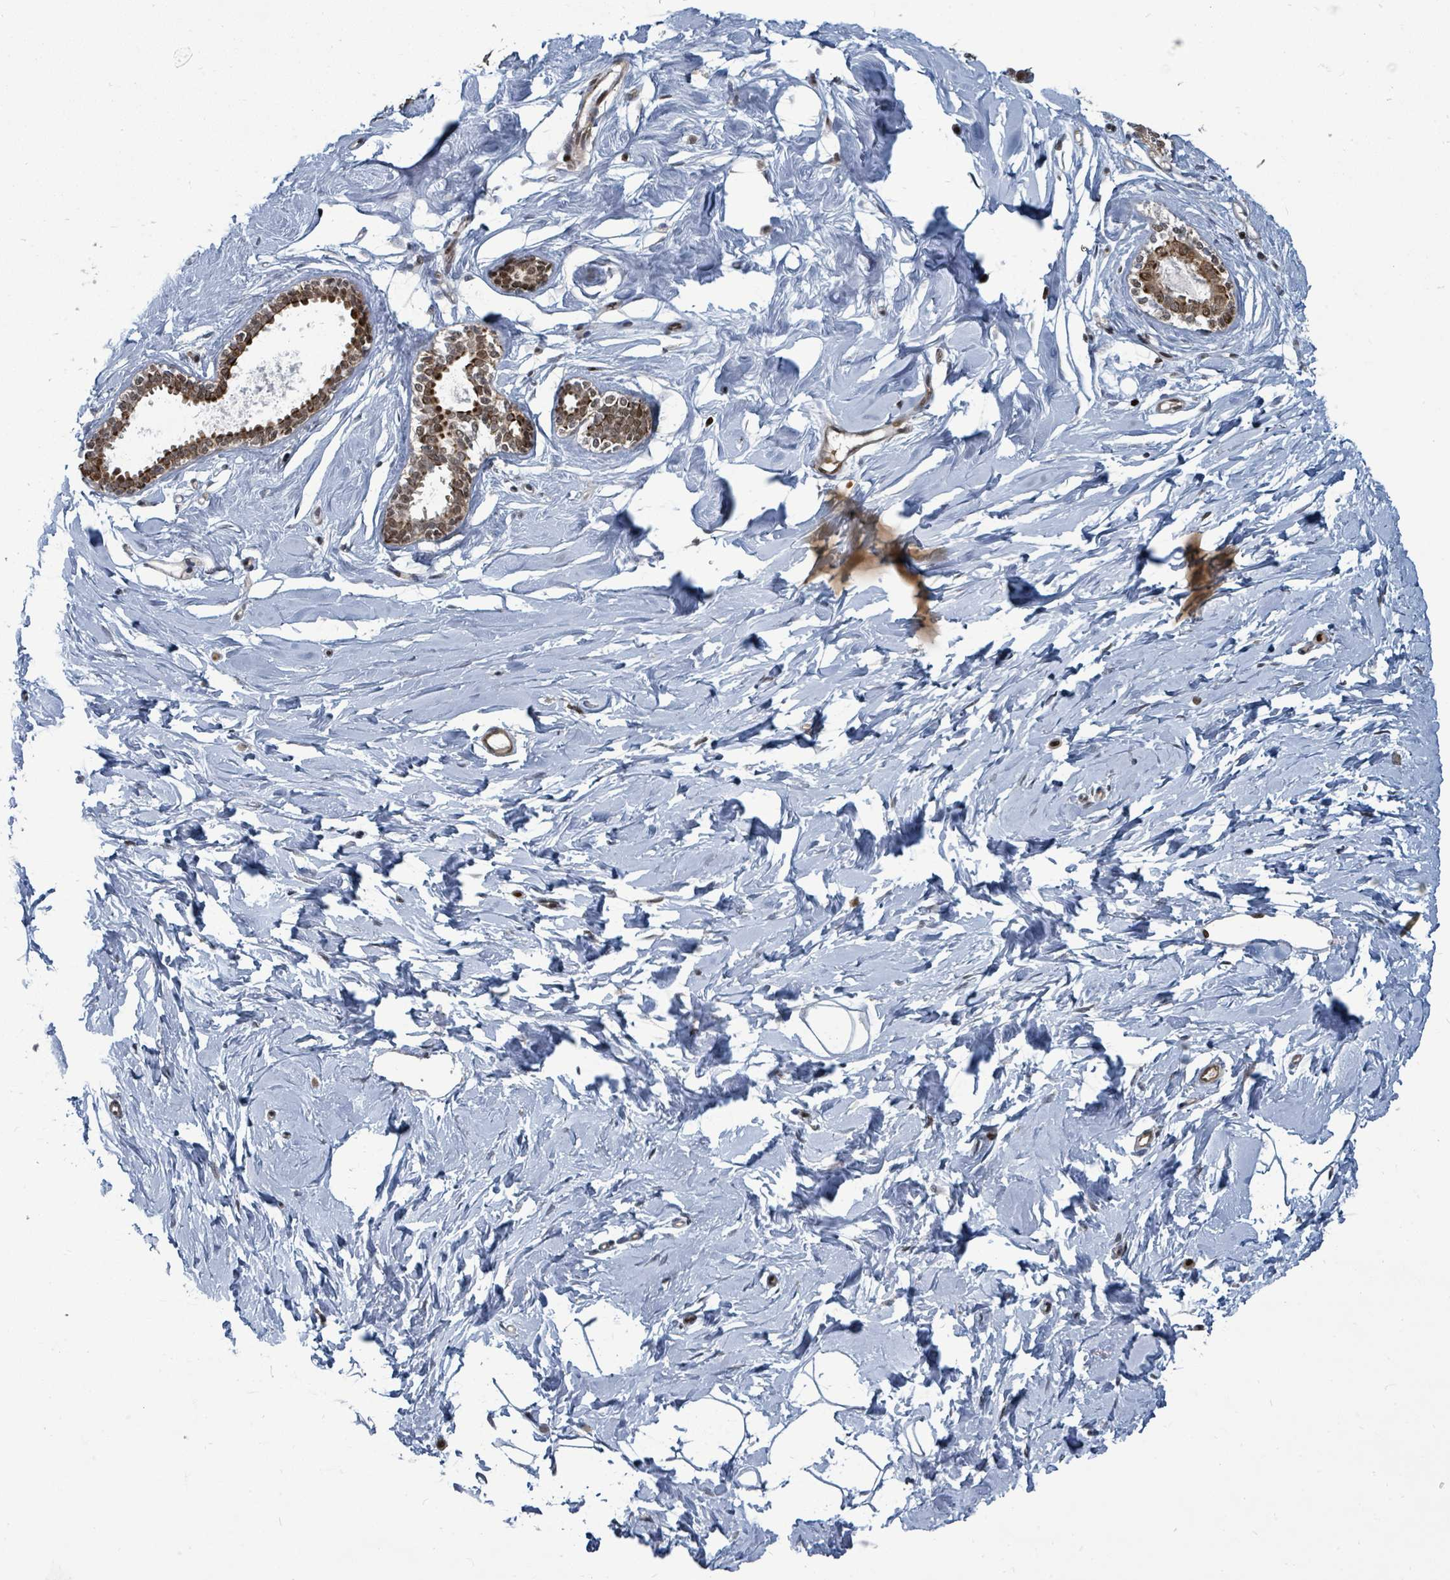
{"staining": {"intensity": "negative", "quantity": "none", "location": "none"}, "tissue": "breast", "cell_type": "Adipocytes", "image_type": "normal", "snomed": [{"axis": "morphology", "description": "Normal tissue, NOS"}, {"axis": "topography", "description": "Breast"}], "caption": "This image is of benign breast stained with IHC to label a protein in brown with the nuclei are counter-stained blue. There is no positivity in adipocytes. Brightfield microscopy of IHC stained with DAB (brown) and hematoxylin (blue), captured at high magnification.", "gene": "TRDMT1", "patient": {"sex": "female", "age": 23}}